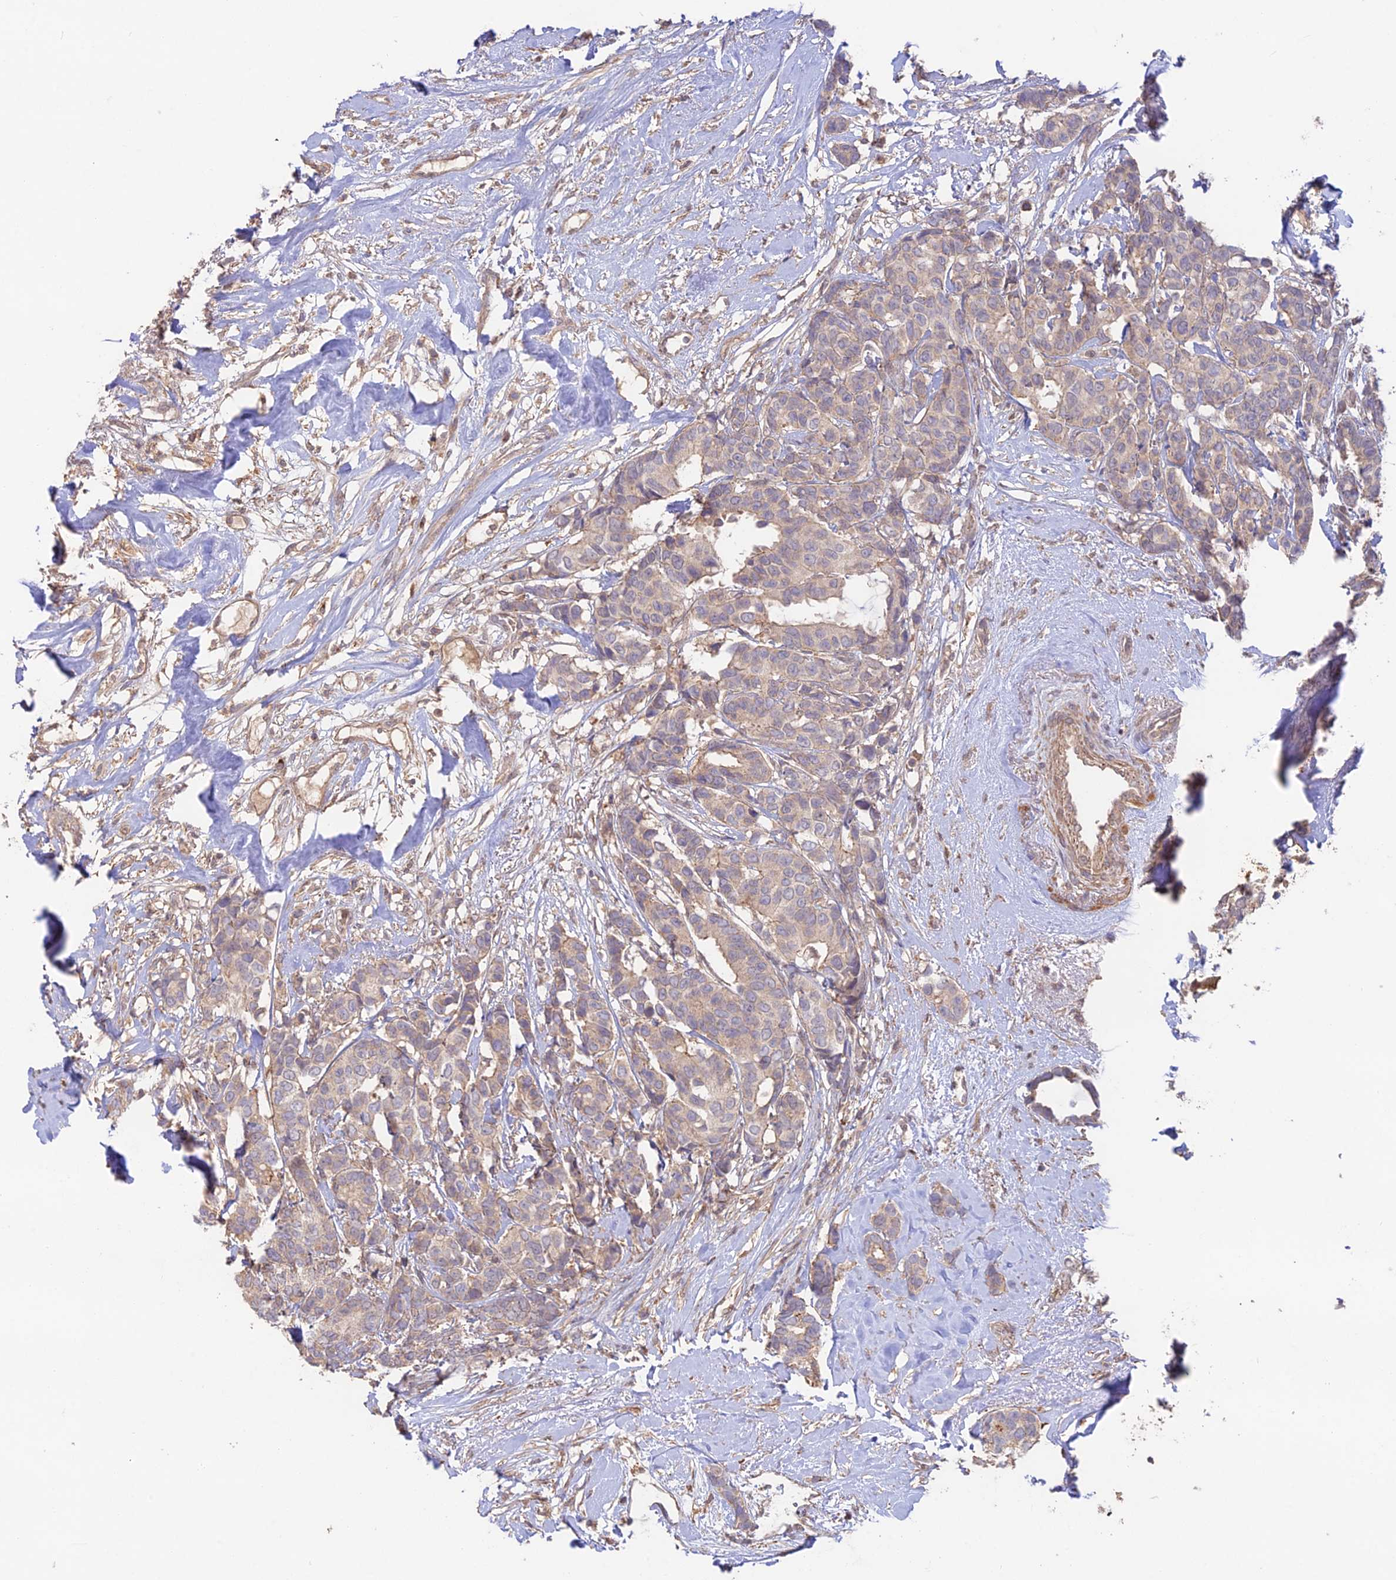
{"staining": {"intensity": "weak", "quantity": ">75%", "location": "cytoplasmic/membranous"}, "tissue": "breast cancer", "cell_type": "Tumor cells", "image_type": "cancer", "snomed": [{"axis": "morphology", "description": "Duct carcinoma"}, {"axis": "topography", "description": "Breast"}], "caption": "DAB (3,3'-diaminobenzidine) immunohistochemical staining of infiltrating ductal carcinoma (breast) exhibits weak cytoplasmic/membranous protein positivity in approximately >75% of tumor cells.", "gene": "CLCF1", "patient": {"sex": "female", "age": 87}}